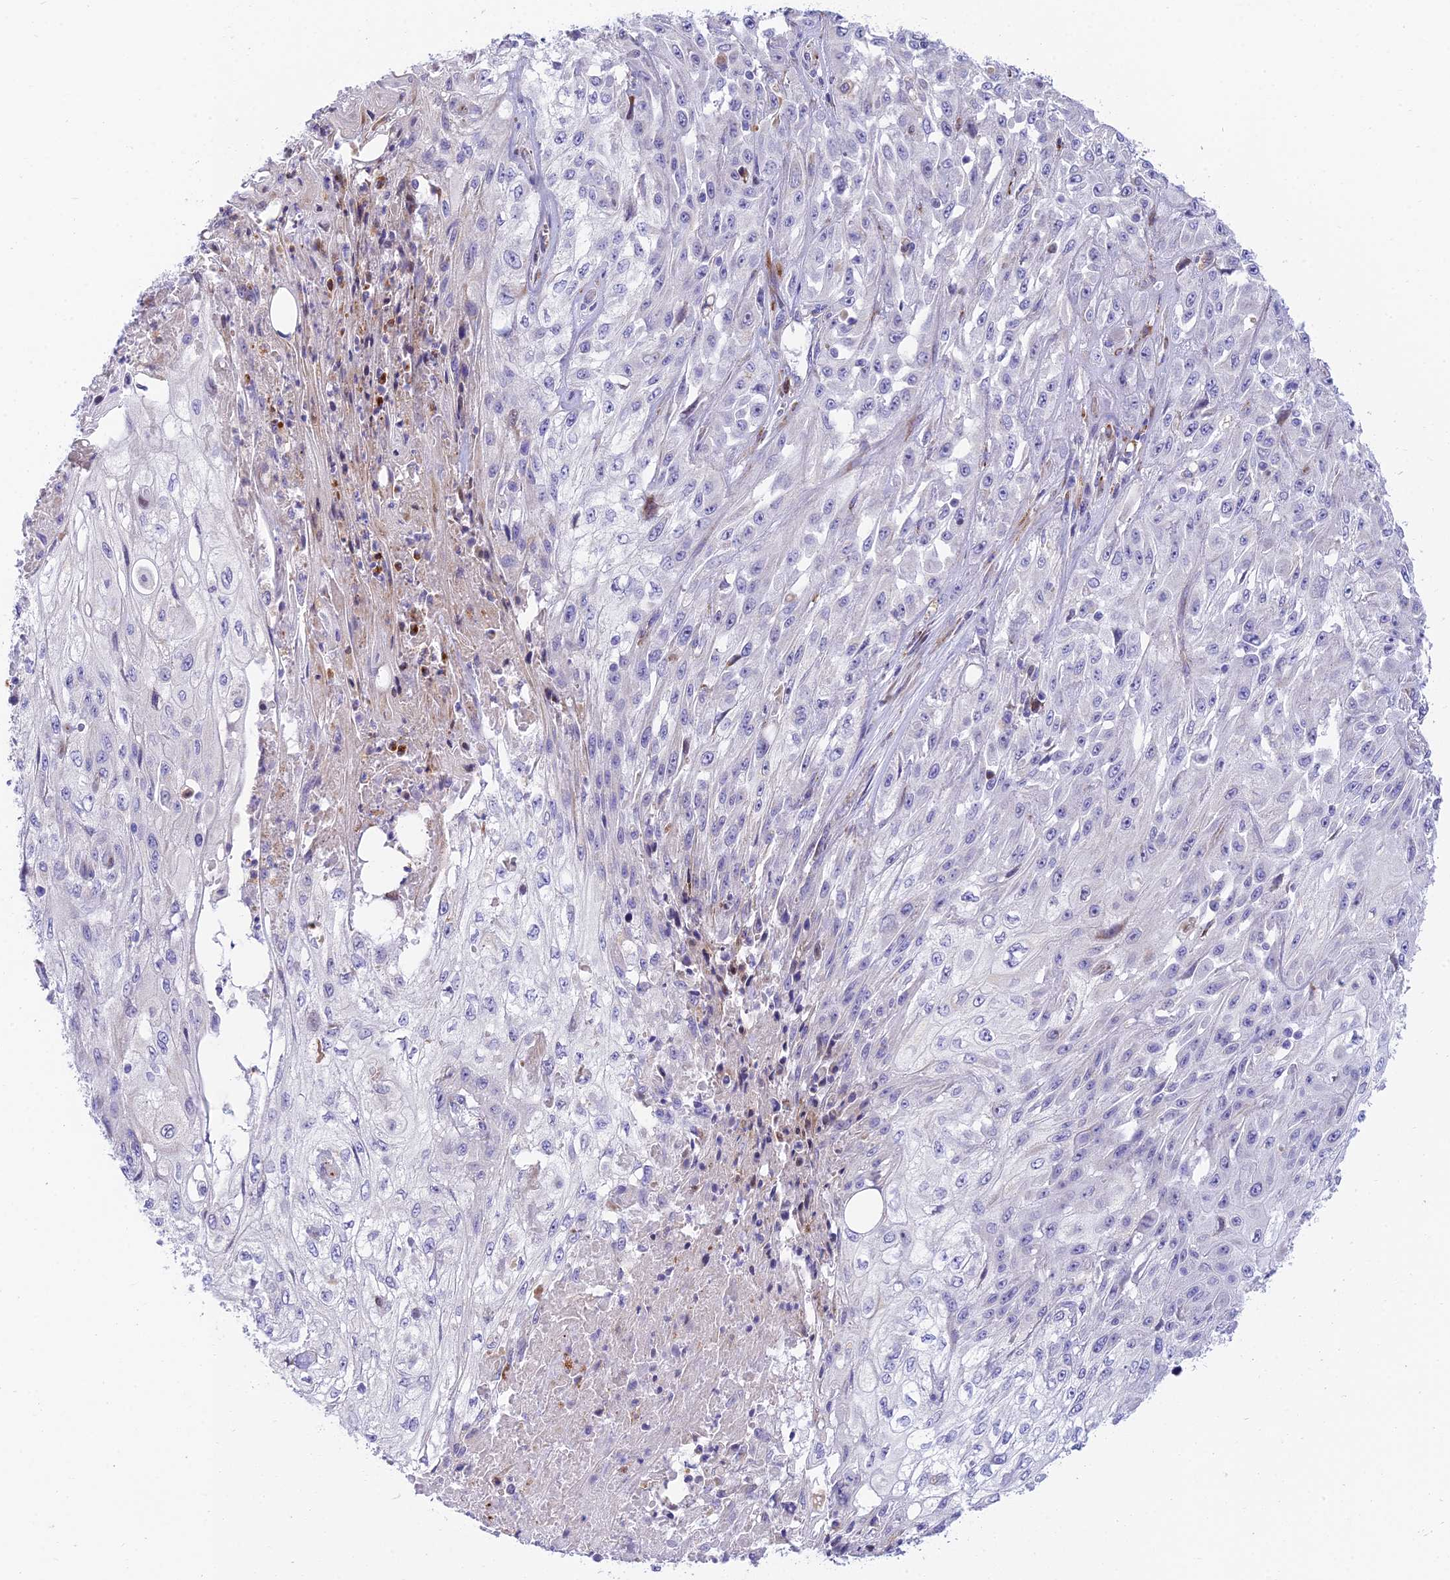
{"staining": {"intensity": "negative", "quantity": "none", "location": "none"}, "tissue": "skin cancer", "cell_type": "Tumor cells", "image_type": "cancer", "snomed": [{"axis": "morphology", "description": "Squamous cell carcinoma, NOS"}, {"axis": "morphology", "description": "Squamous cell carcinoma, metastatic, NOS"}, {"axis": "topography", "description": "Skin"}, {"axis": "topography", "description": "Lymph node"}], "caption": "Photomicrograph shows no protein expression in tumor cells of skin cancer (metastatic squamous cell carcinoma) tissue.", "gene": "CLCN7", "patient": {"sex": "male", "age": 75}}